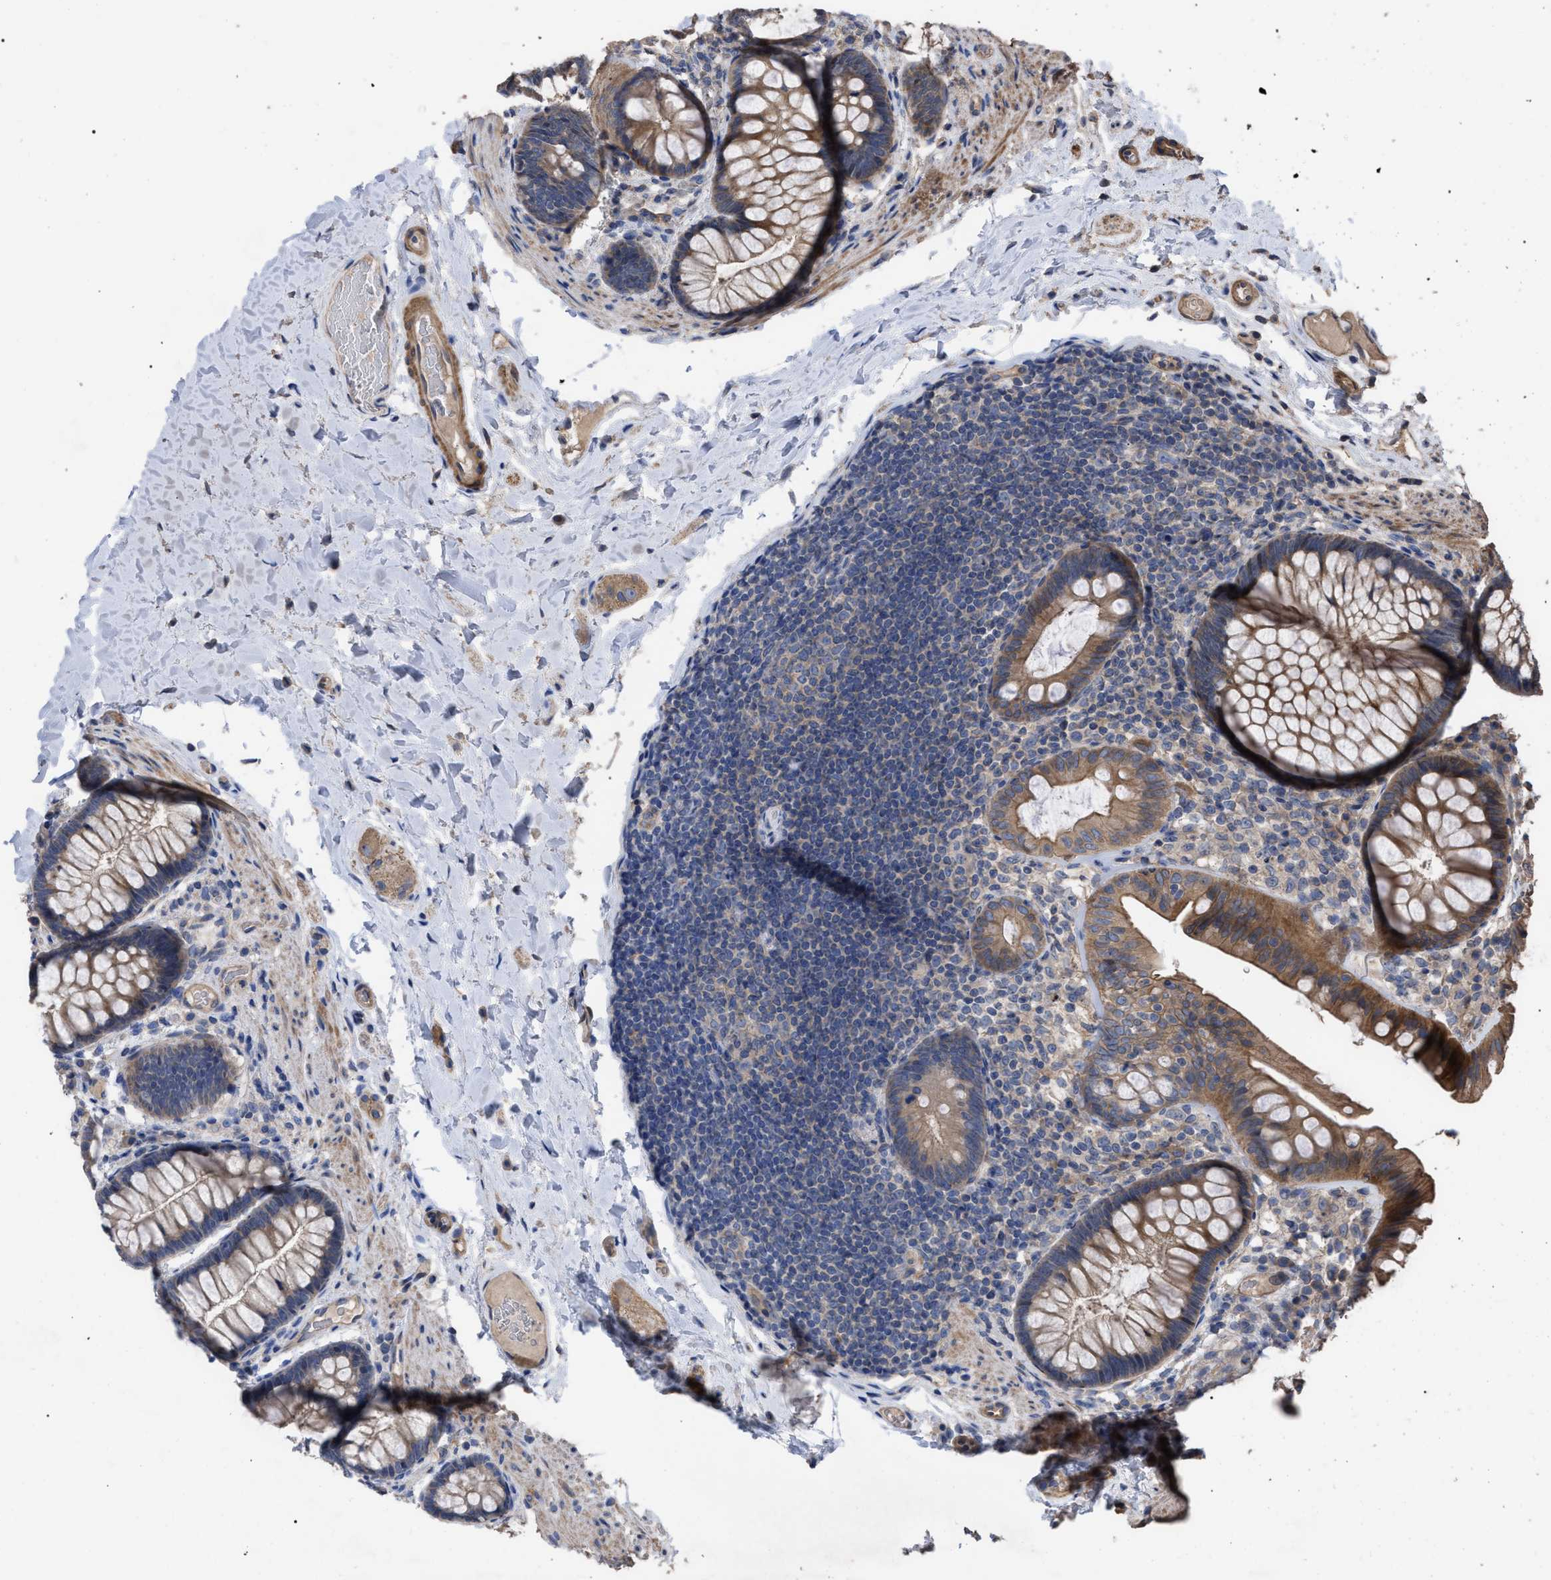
{"staining": {"intensity": "moderate", "quantity": ">75%", "location": "cytoplasmic/membranous"}, "tissue": "colon", "cell_type": "Endothelial cells", "image_type": "normal", "snomed": [{"axis": "morphology", "description": "Normal tissue, NOS"}, {"axis": "topography", "description": "Colon"}], "caption": "A brown stain highlights moderate cytoplasmic/membranous staining of a protein in endothelial cells of unremarkable human colon. (IHC, brightfield microscopy, high magnification).", "gene": "BTN2A1", "patient": {"sex": "female", "age": 56}}